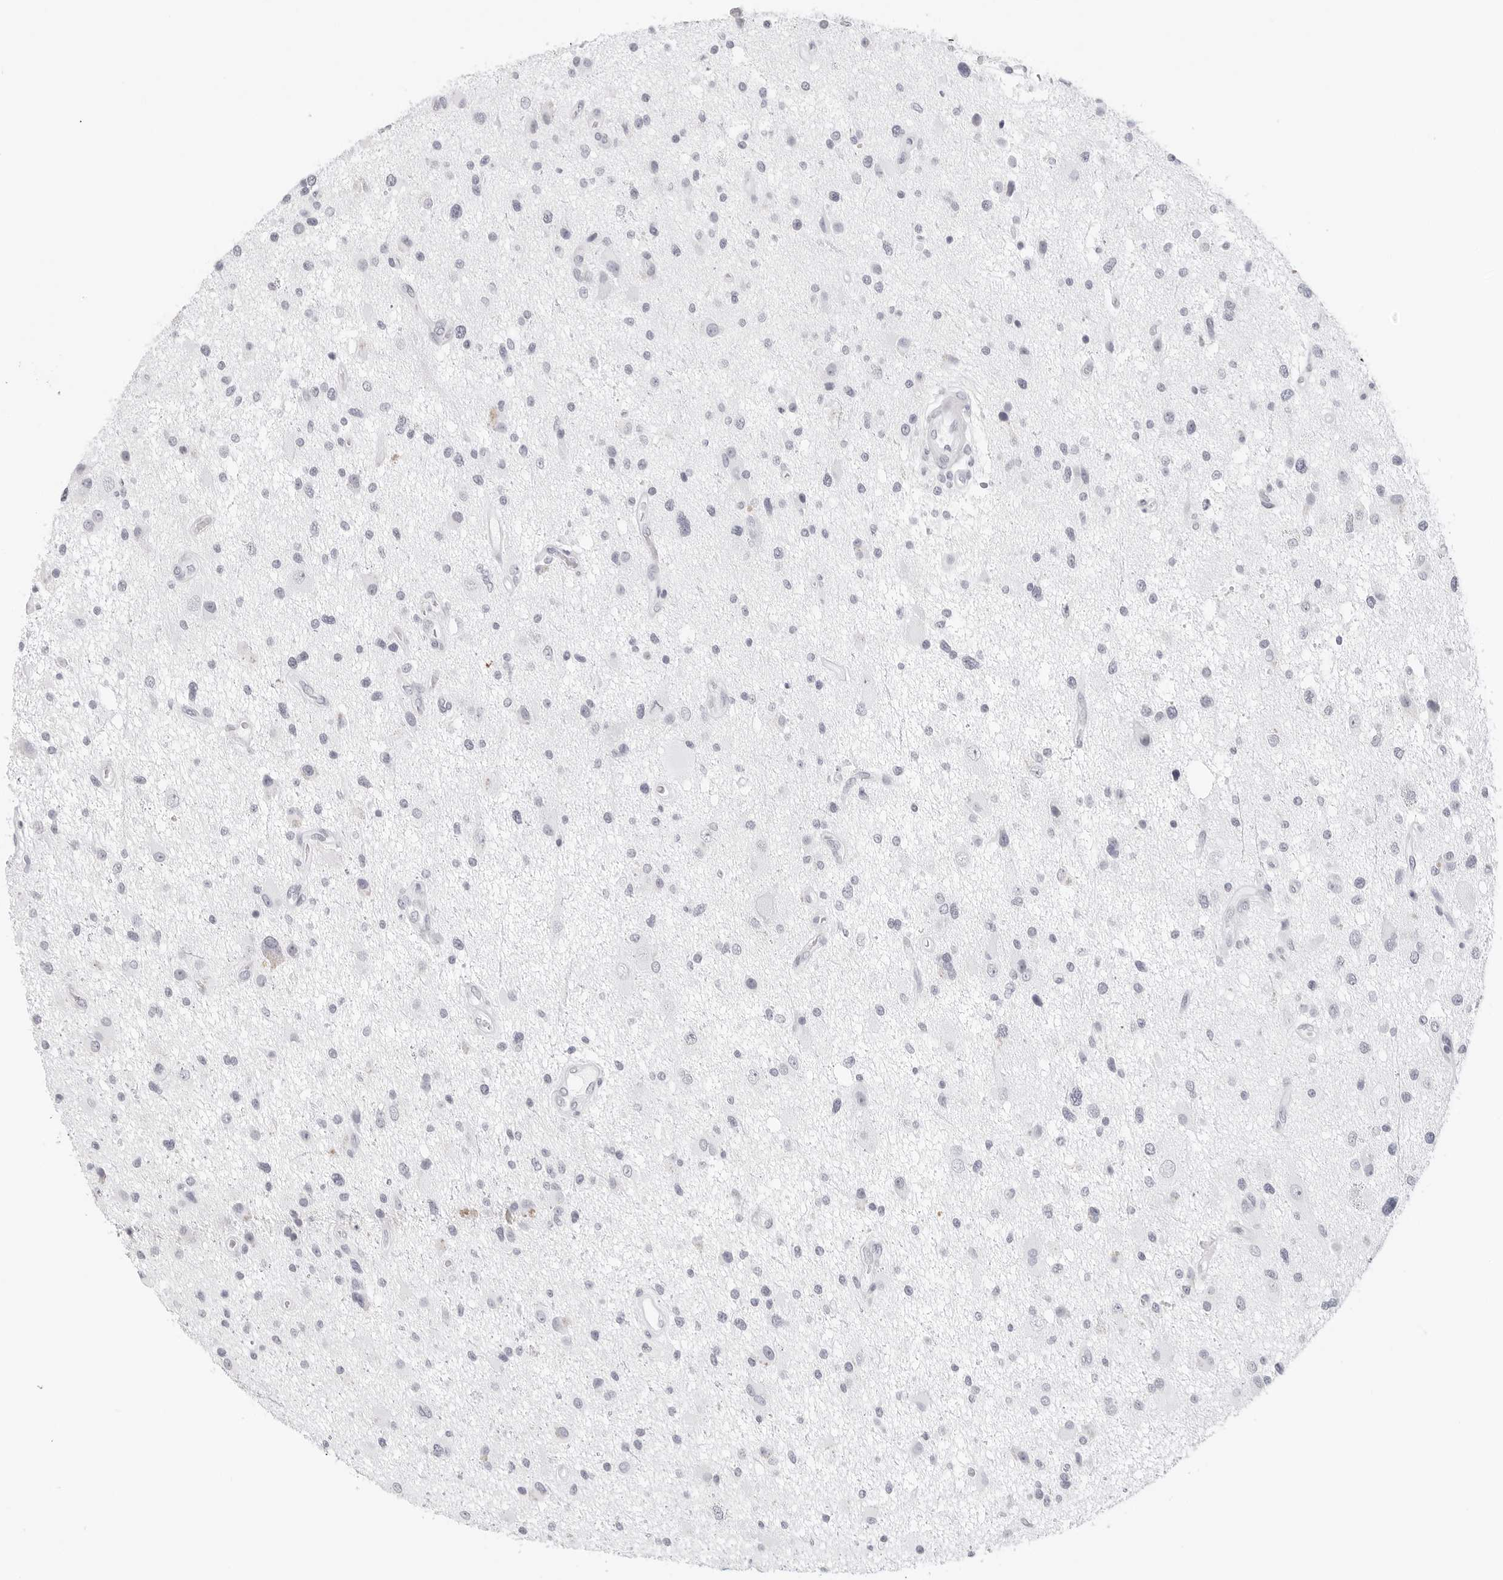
{"staining": {"intensity": "negative", "quantity": "none", "location": "none"}, "tissue": "glioma", "cell_type": "Tumor cells", "image_type": "cancer", "snomed": [{"axis": "morphology", "description": "Glioma, malignant, High grade"}, {"axis": "topography", "description": "Brain"}], "caption": "IHC of glioma reveals no positivity in tumor cells.", "gene": "AGMAT", "patient": {"sex": "male", "age": 33}}